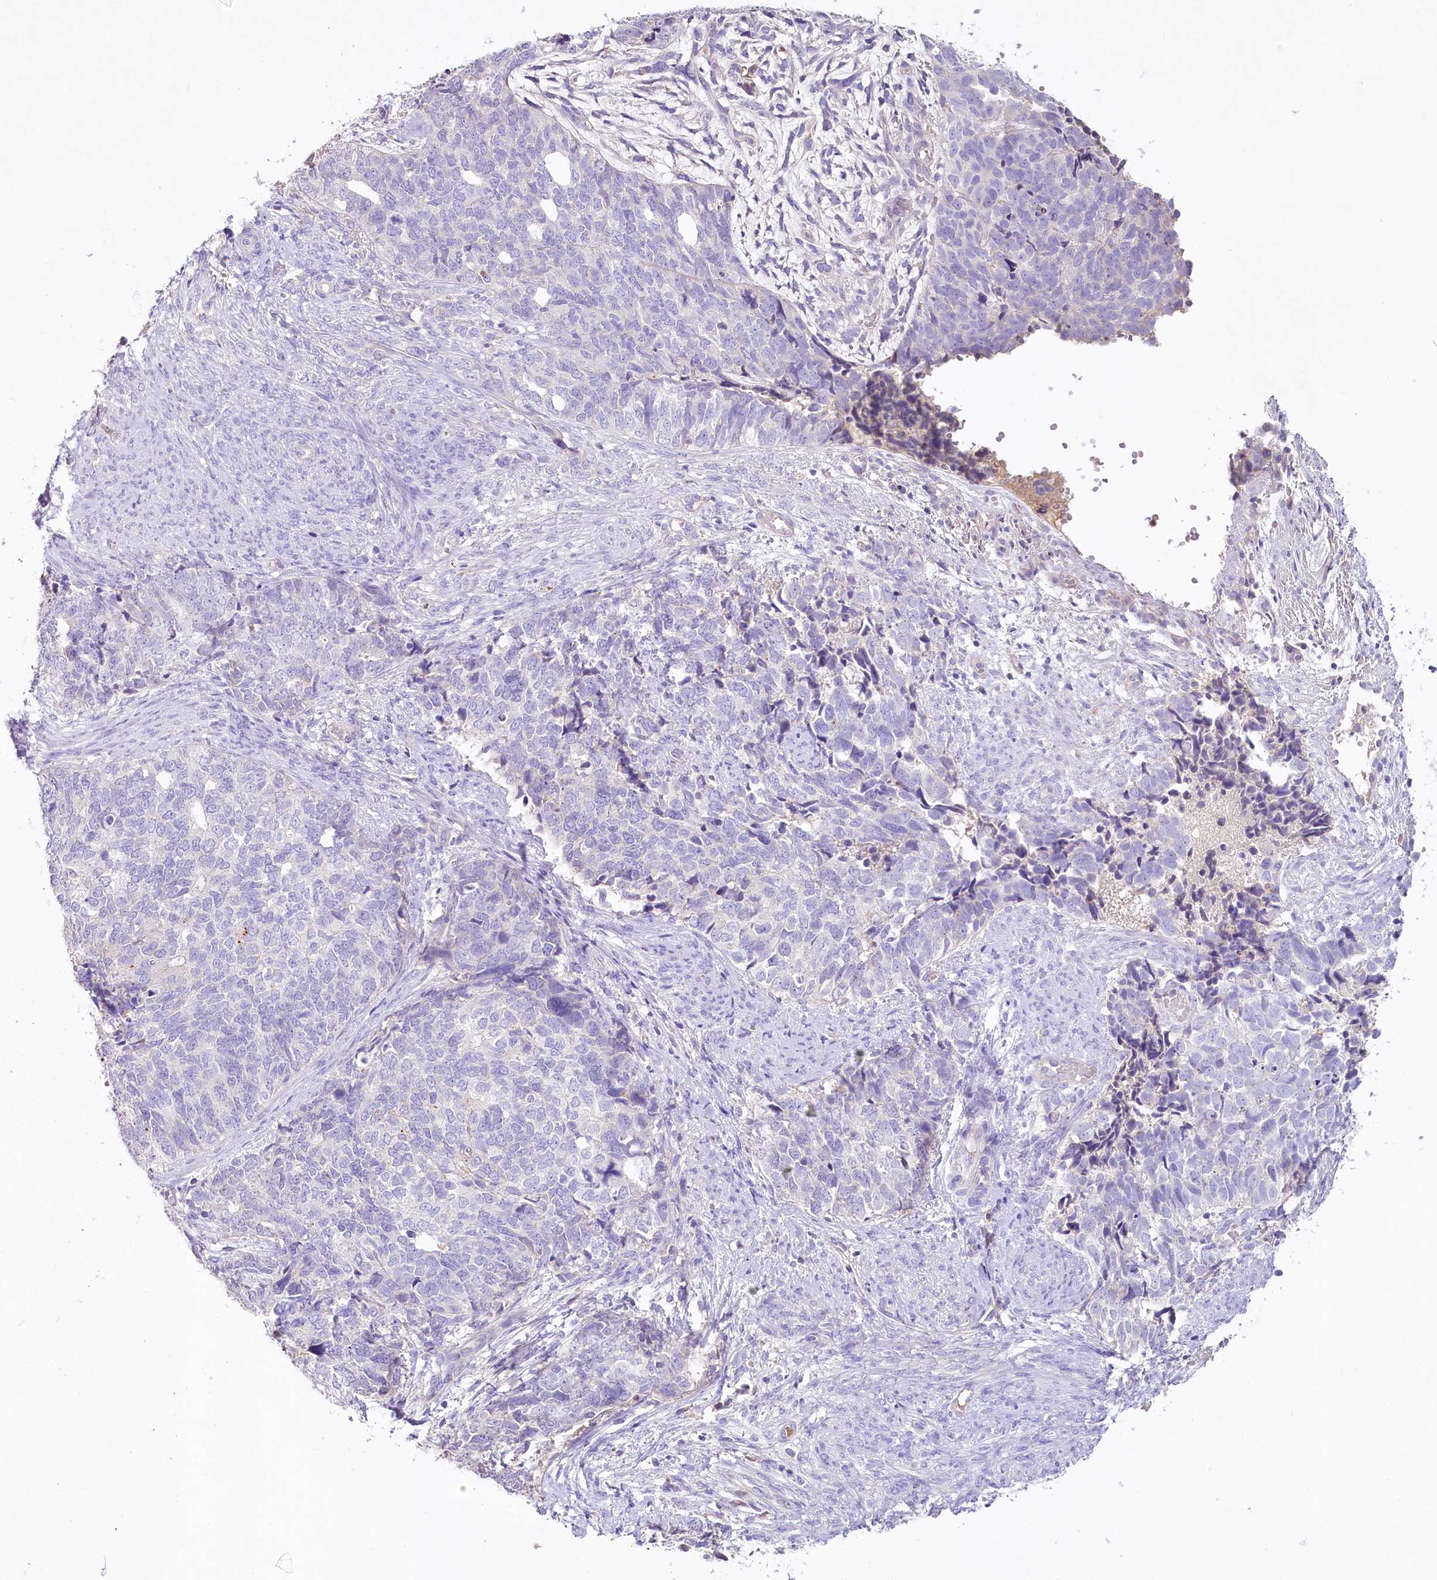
{"staining": {"intensity": "negative", "quantity": "none", "location": "none"}, "tissue": "cervical cancer", "cell_type": "Tumor cells", "image_type": "cancer", "snomed": [{"axis": "morphology", "description": "Squamous cell carcinoma, NOS"}, {"axis": "topography", "description": "Cervix"}], "caption": "A high-resolution photomicrograph shows IHC staining of squamous cell carcinoma (cervical), which reveals no significant staining in tumor cells.", "gene": "HPD", "patient": {"sex": "female", "age": 63}}